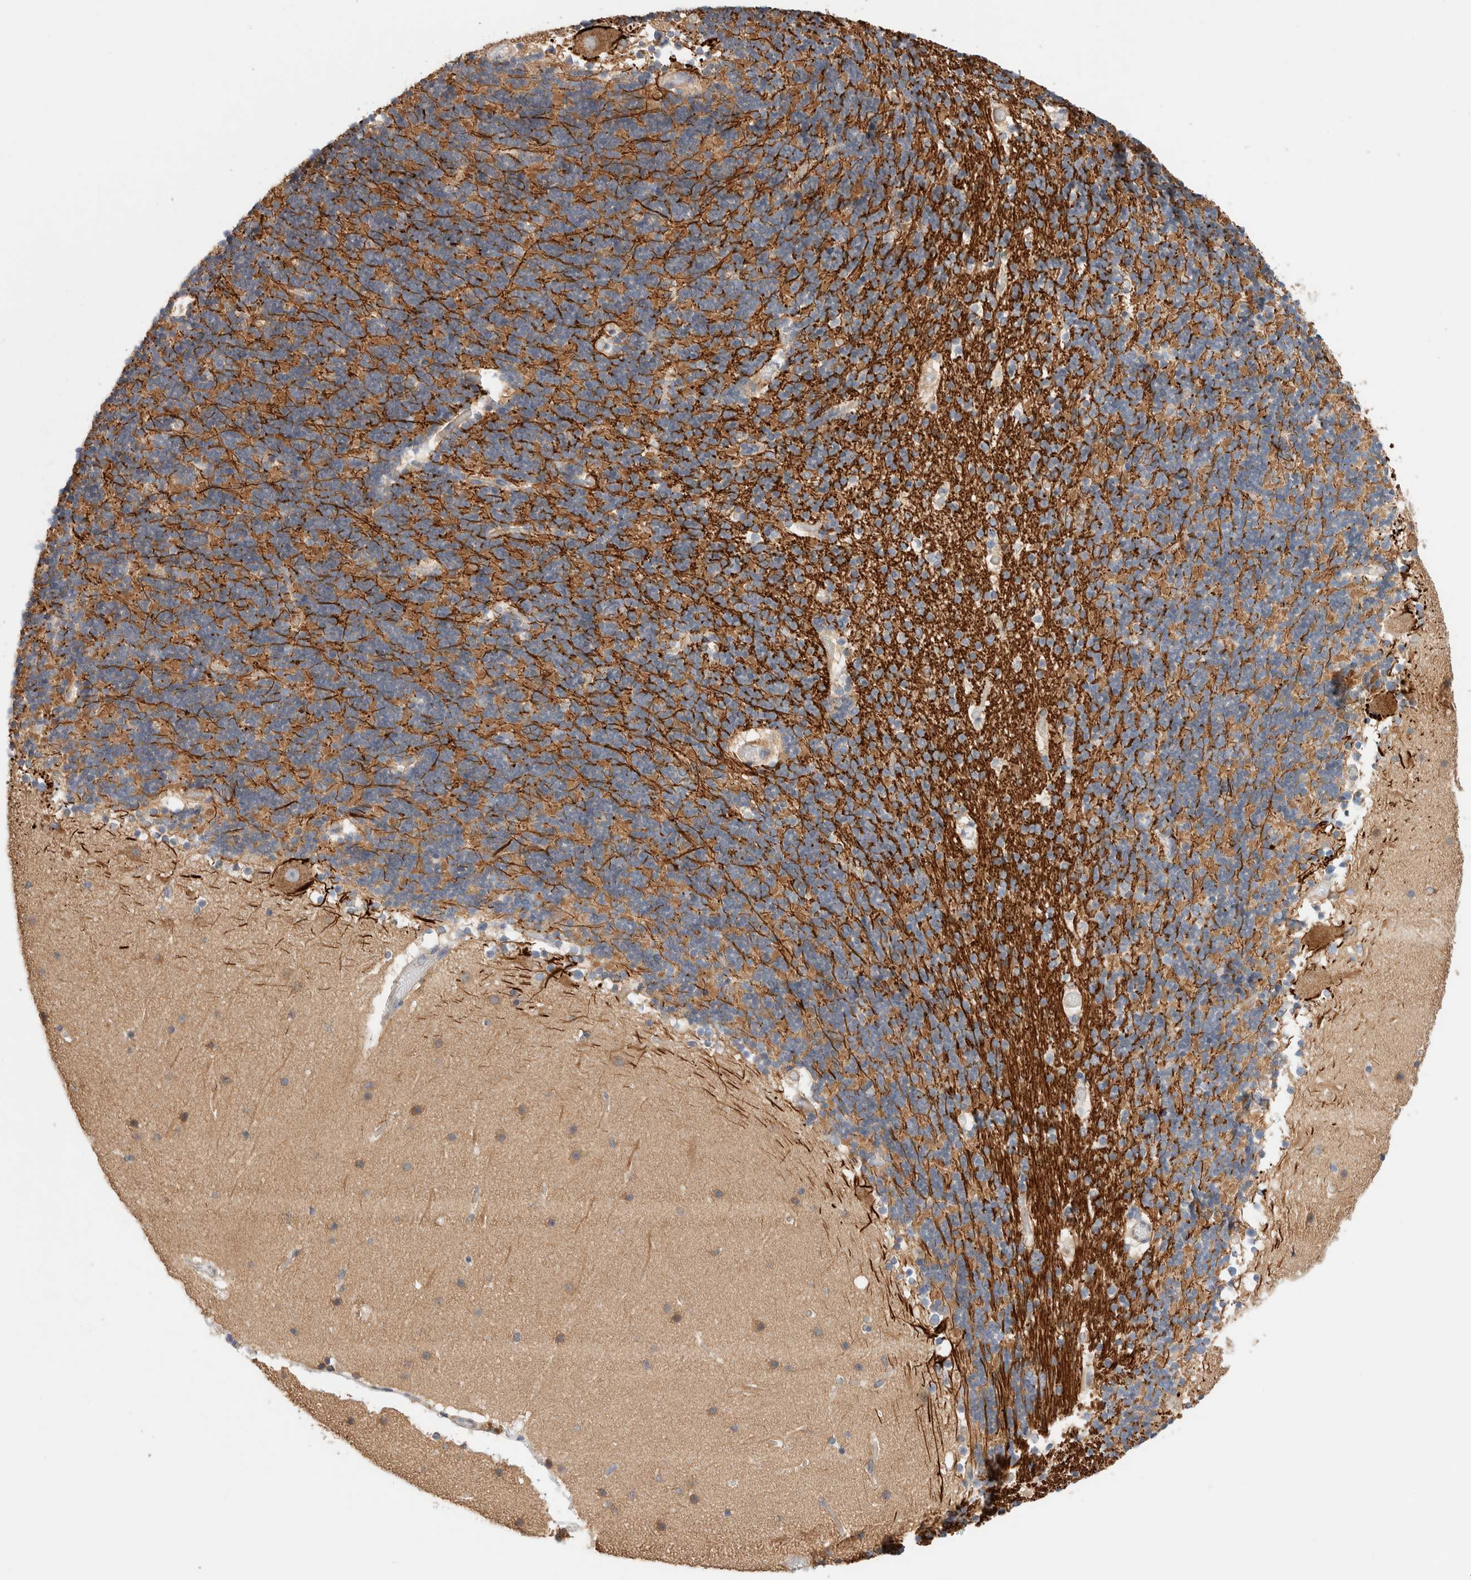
{"staining": {"intensity": "moderate", "quantity": ">75%", "location": "cytoplasmic/membranous"}, "tissue": "cerebellum", "cell_type": "Cells in granular layer", "image_type": "normal", "snomed": [{"axis": "morphology", "description": "Normal tissue, NOS"}, {"axis": "topography", "description": "Cerebellum"}], "caption": "The micrograph reveals staining of normal cerebellum, revealing moderate cytoplasmic/membranous protein positivity (brown color) within cells in granular layer.", "gene": "B3GNTL1", "patient": {"sex": "male", "age": 57}}